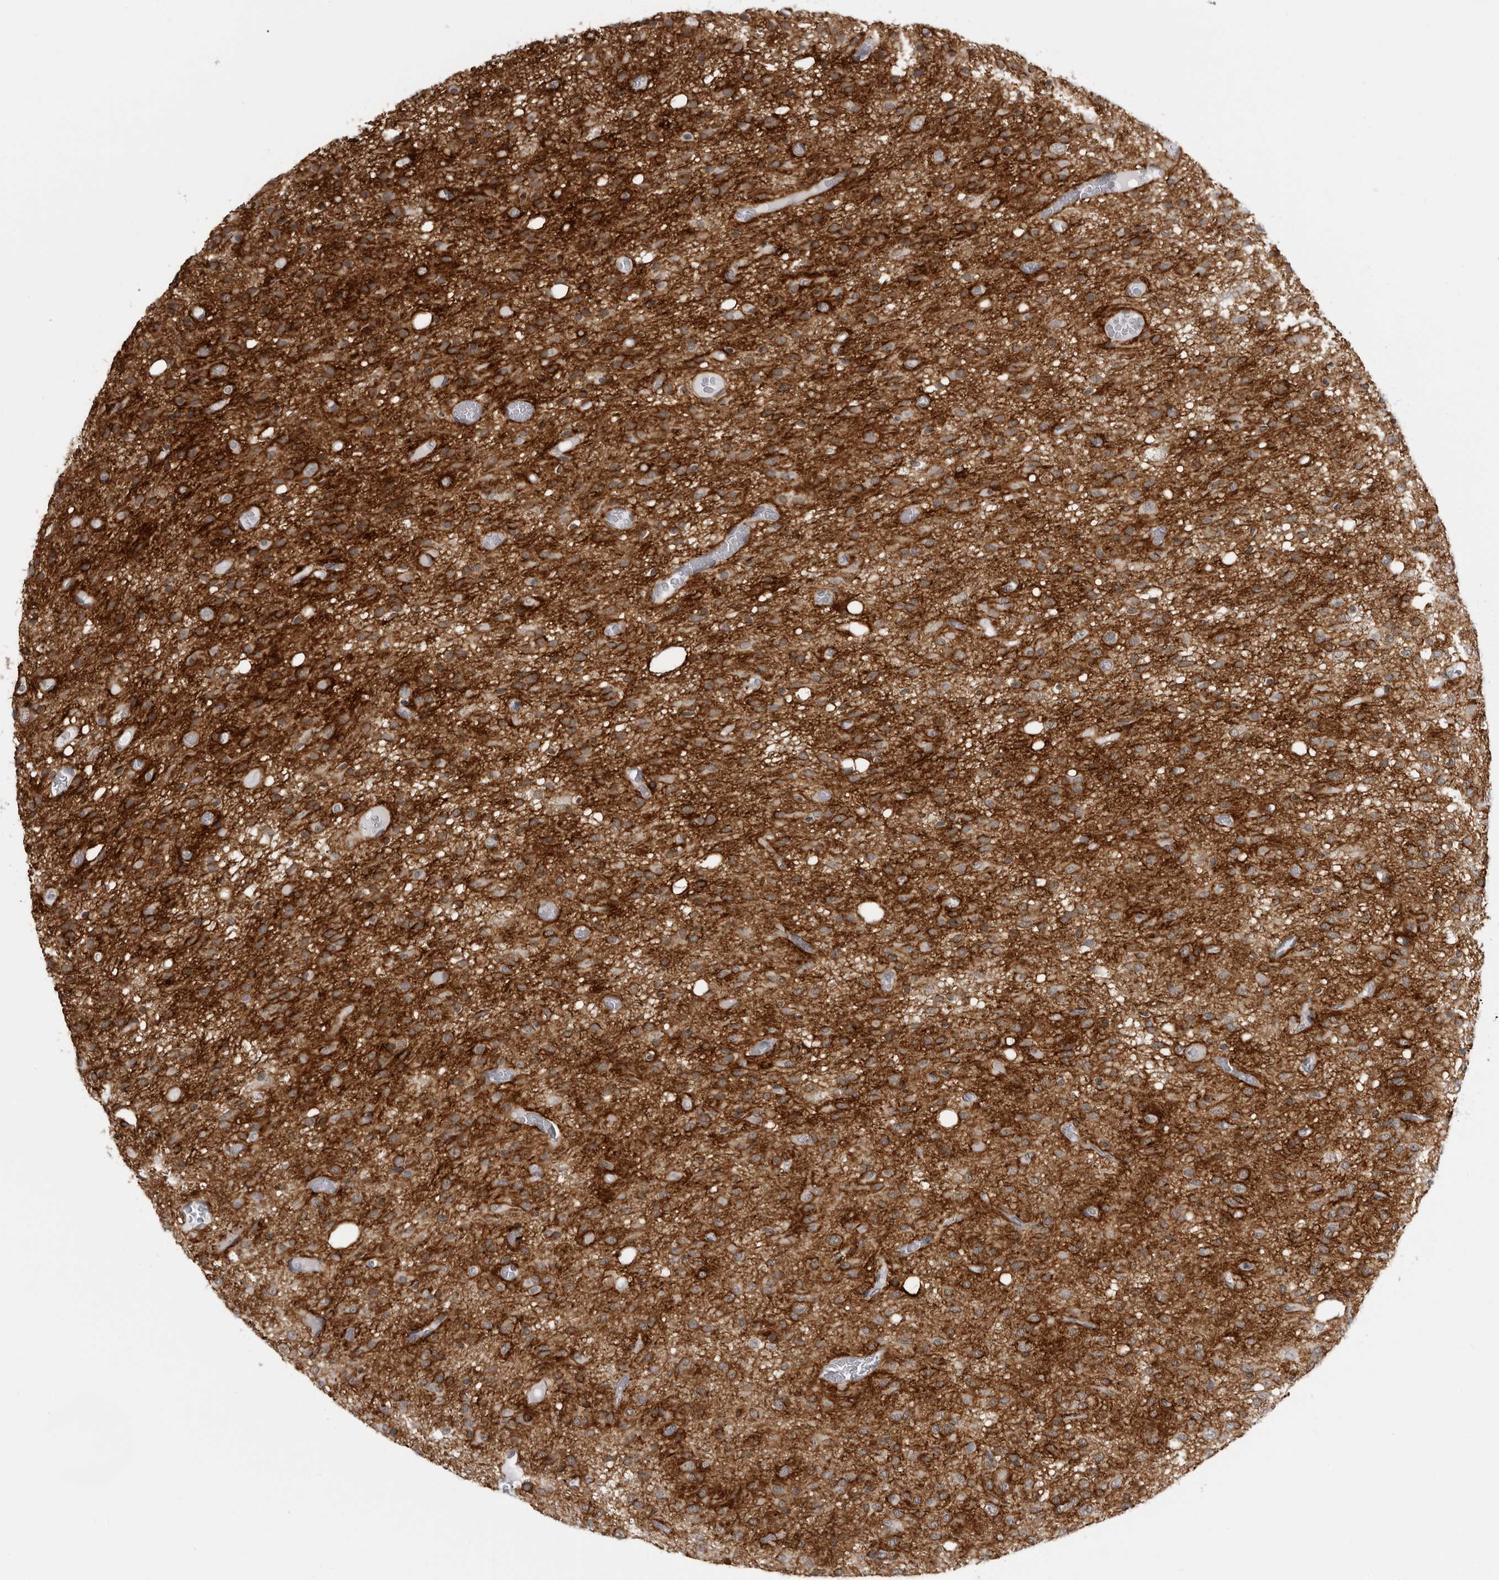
{"staining": {"intensity": "strong", "quantity": "25%-75%", "location": "cytoplasmic/membranous"}, "tissue": "glioma", "cell_type": "Tumor cells", "image_type": "cancer", "snomed": [{"axis": "morphology", "description": "Glioma, malignant, High grade"}, {"axis": "topography", "description": "Brain"}], "caption": "An image of human glioma stained for a protein exhibits strong cytoplasmic/membranous brown staining in tumor cells.", "gene": "HEPACAM", "patient": {"sex": "female", "age": 59}}